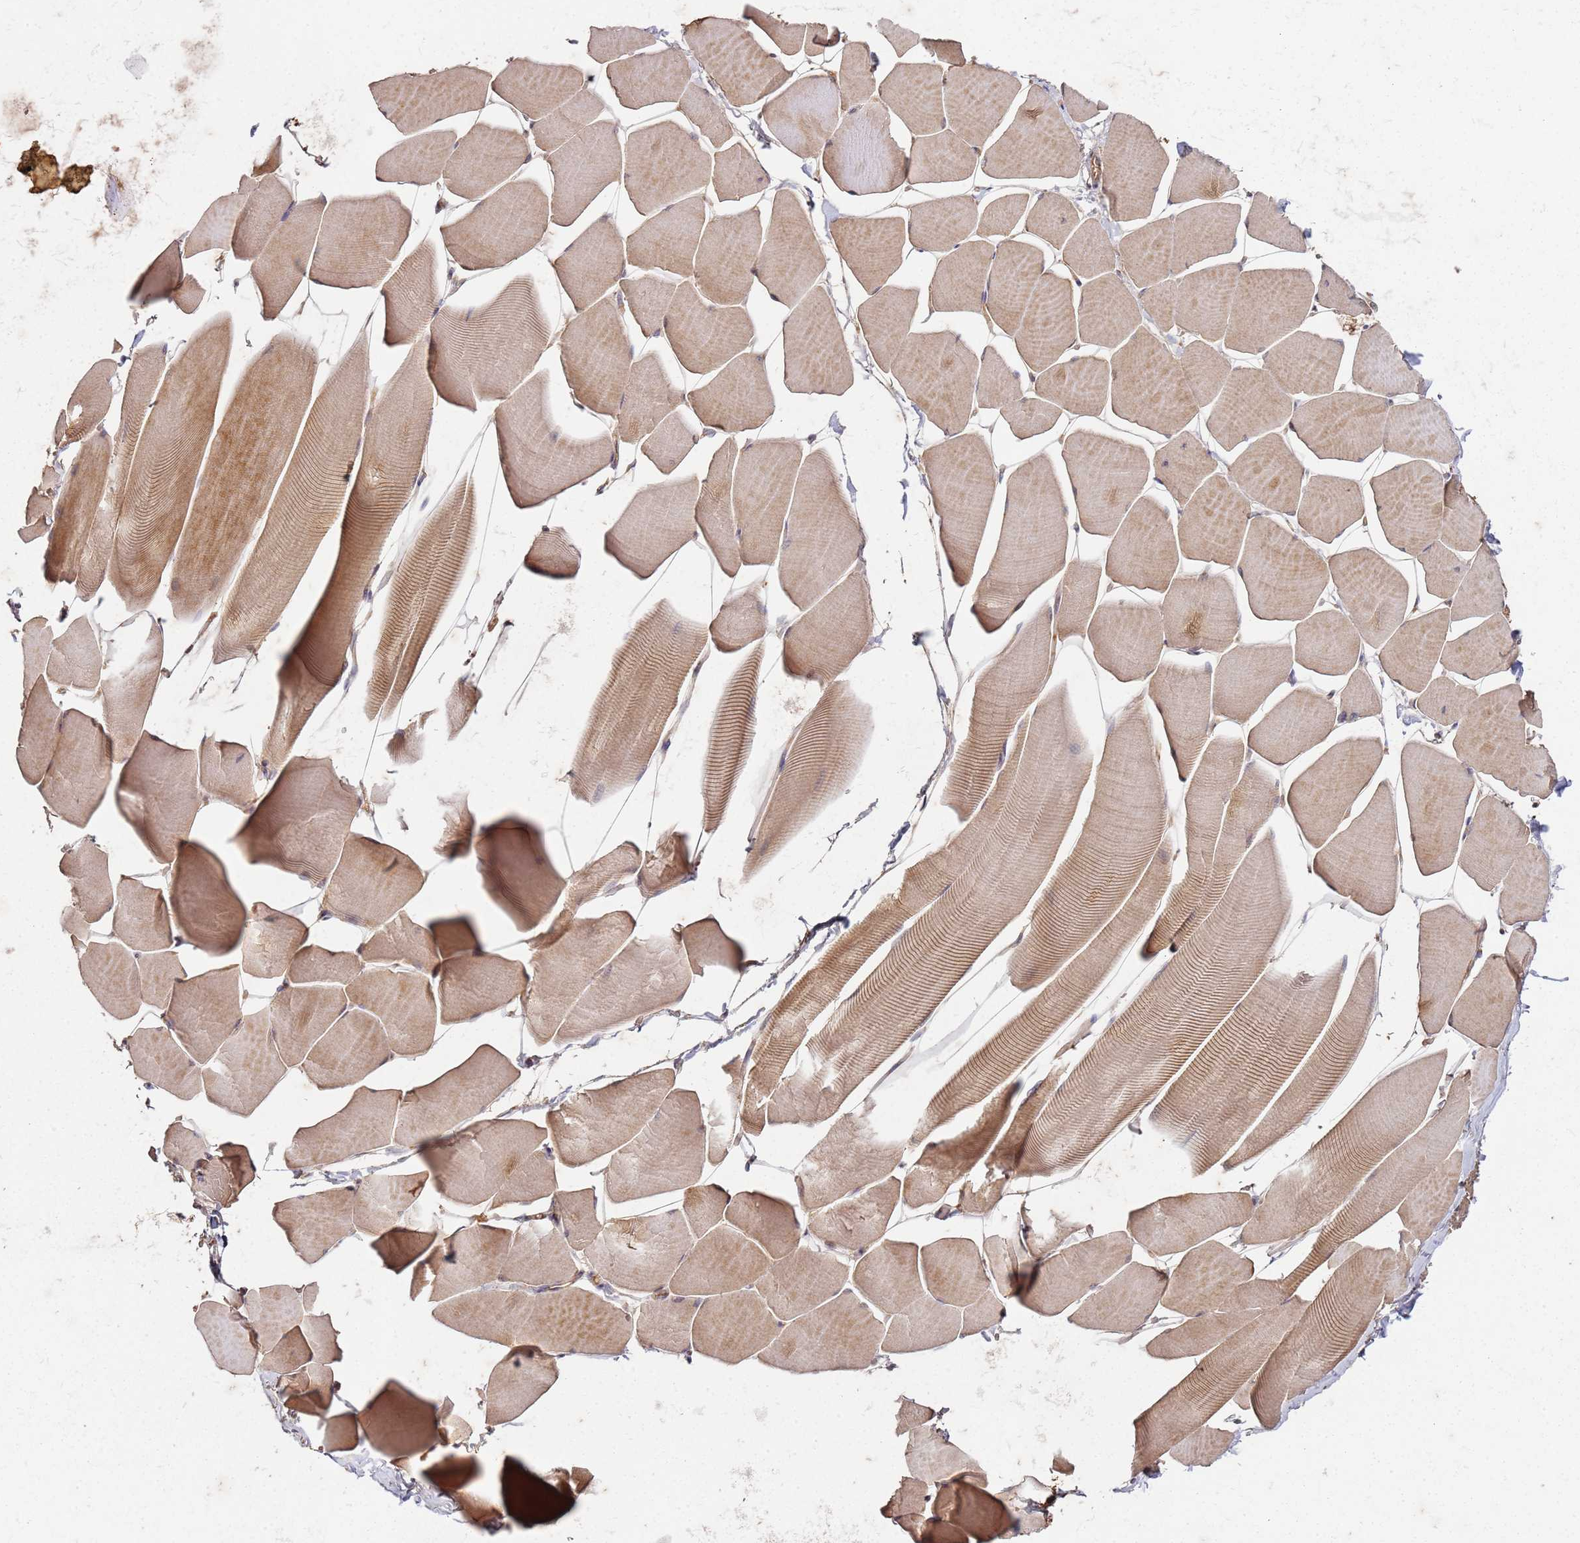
{"staining": {"intensity": "moderate", "quantity": "25%-75%", "location": "cytoplasmic/membranous"}, "tissue": "skeletal muscle", "cell_type": "Myocytes", "image_type": "normal", "snomed": [{"axis": "morphology", "description": "Normal tissue, NOS"}, {"axis": "topography", "description": "Skeletal muscle"}], "caption": "Skeletal muscle stained with a brown dye displays moderate cytoplasmic/membranous positive positivity in about 25%-75% of myocytes.", "gene": "SCGB2B2", "patient": {"sex": "male", "age": 25}}